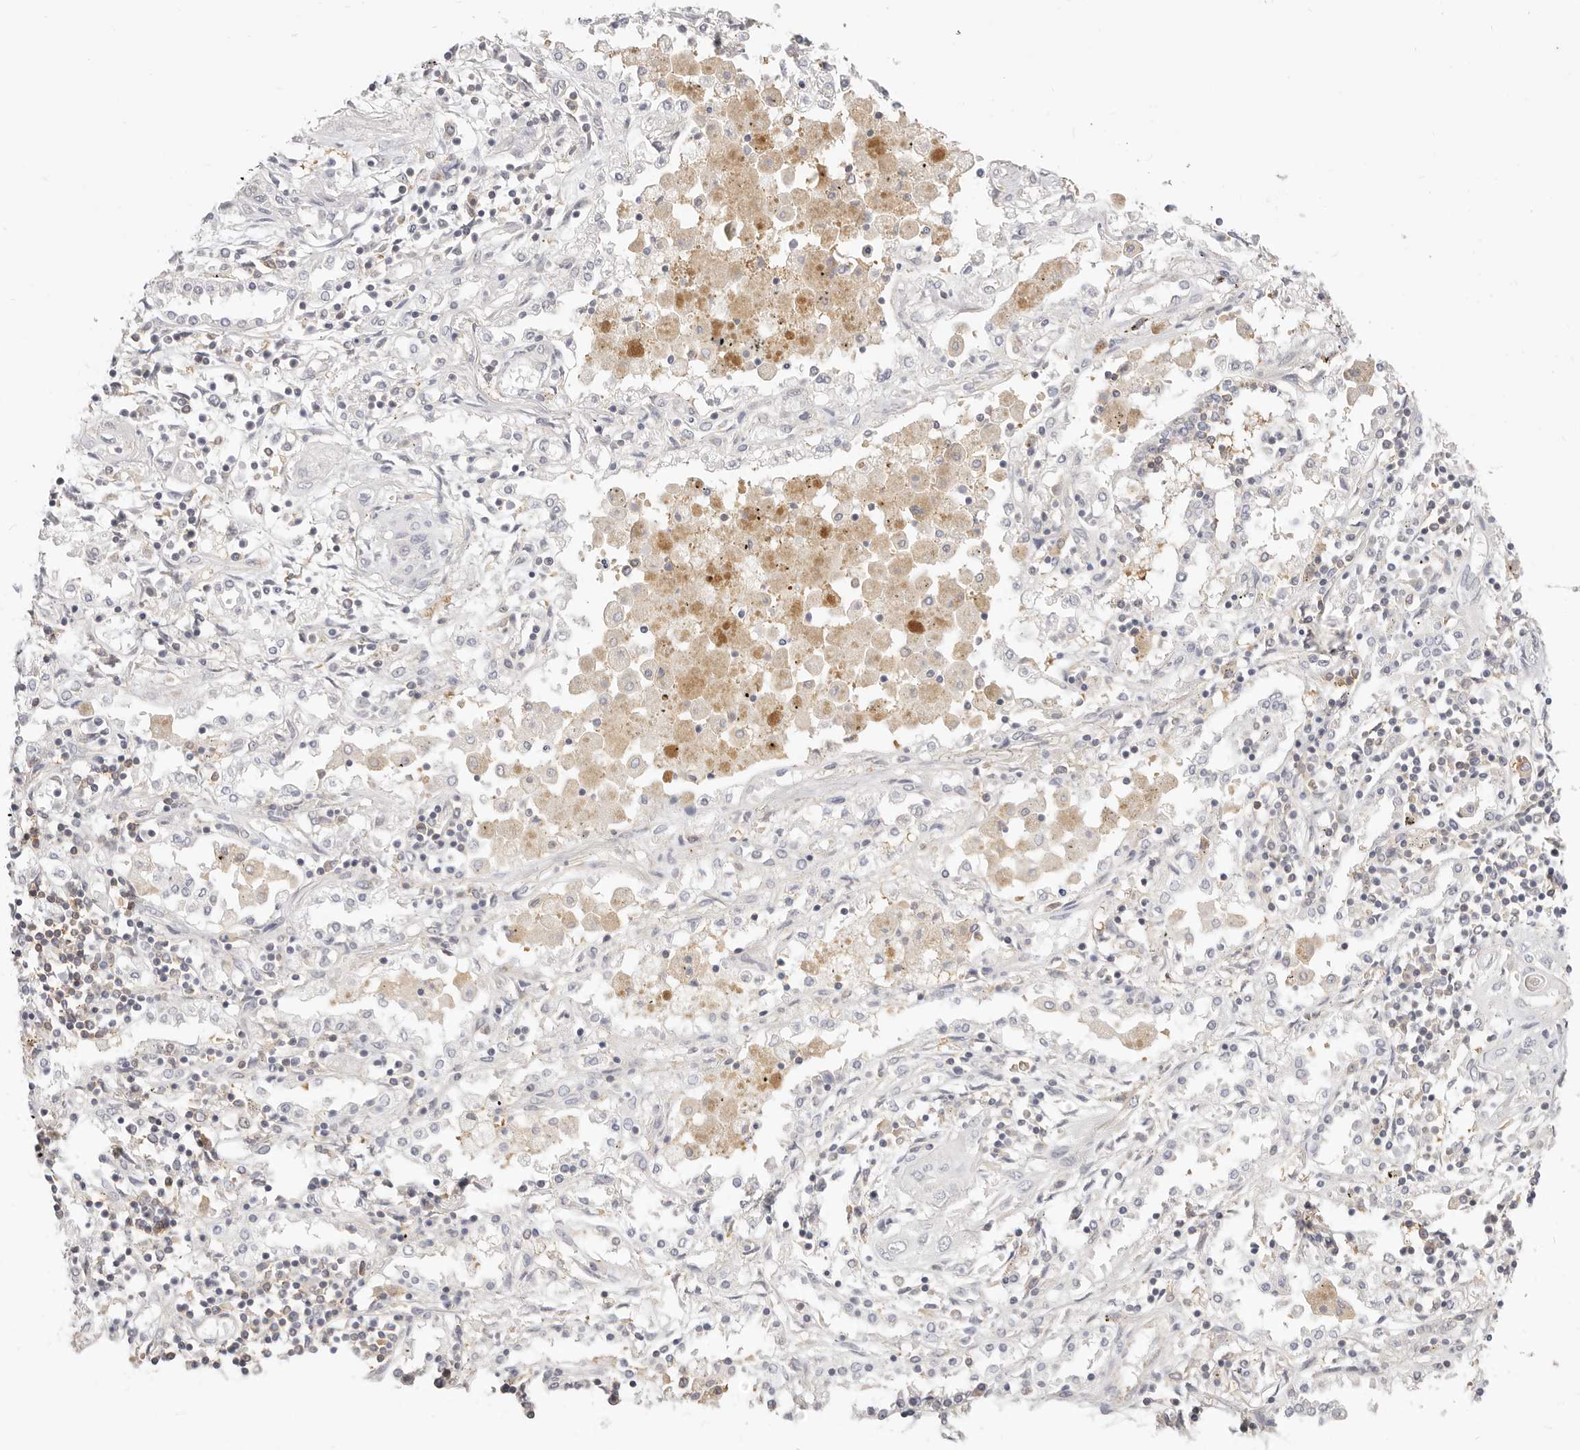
{"staining": {"intensity": "negative", "quantity": "none", "location": "none"}, "tissue": "lung cancer", "cell_type": "Tumor cells", "image_type": "cancer", "snomed": [{"axis": "morphology", "description": "Squamous cell carcinoma, NOS"}, {"axis": "topography", "description": "Lung"}], "caption": "Image shows no significant protein staining in tumor cells of lung squamous cell carcinoma.", "gene": "DTNBP1", "patient": {"sex": "female", "age": 47}}